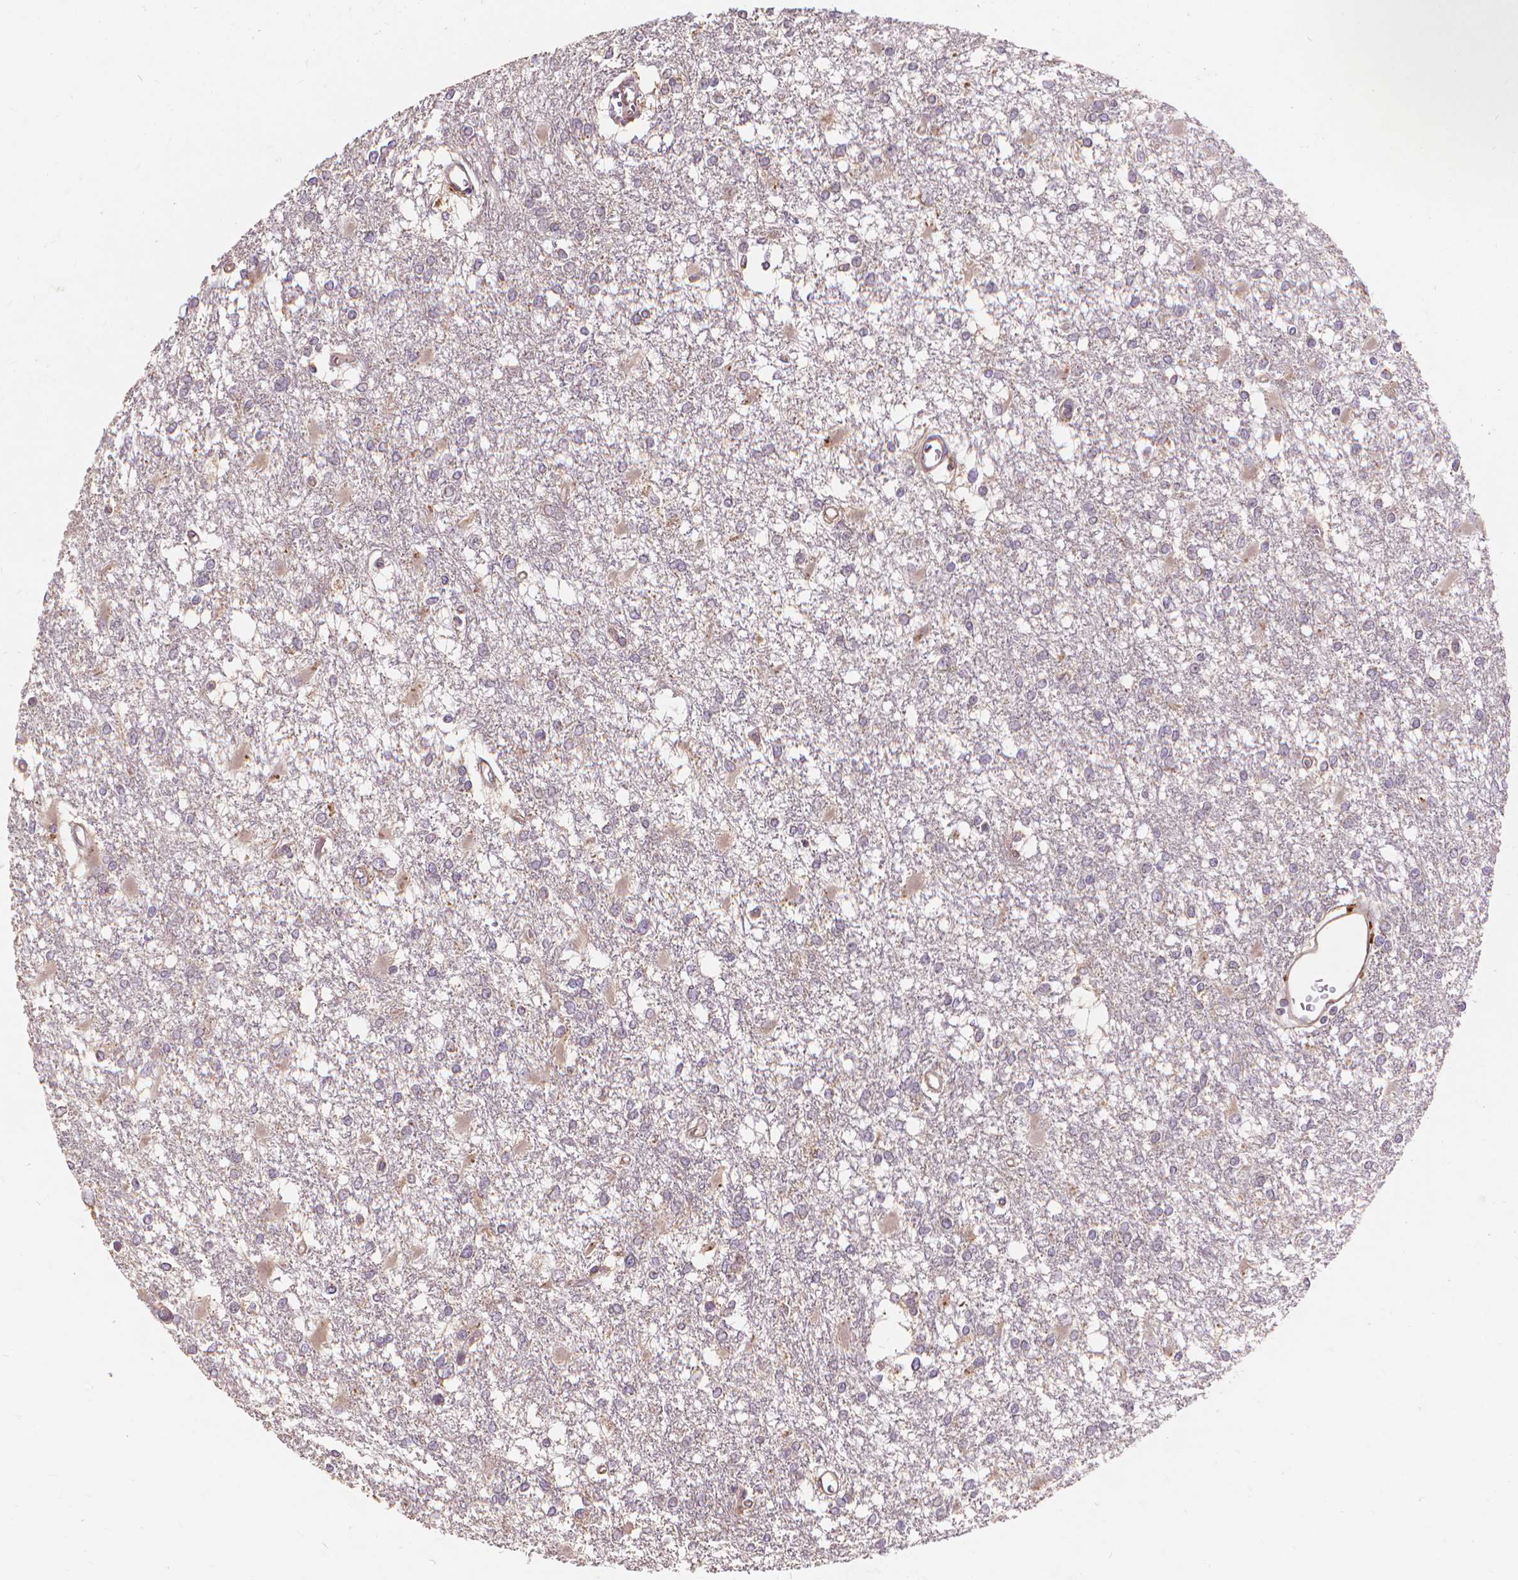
{"staining": {"intensity": "weak", "quantity": "<25%", "location": "cytoplasmic/membranous"}, "tissue": "glioma", "cell_type": "Tumor cells", "image_type": "cancer", "snomed": [{"axis": "morphology", "description": "Glioma, malignant, High grade"}, {"axis": "topography", "description": "Cerebral cortex"}], "caption": "This photomicrograph is of malignant glioma (high-grade) stained with immunohistochemistry (IHC) to label a protein in brown with the nuclei are counter-stained blue. There is no positivity in tumor cells. (DAB (3,3'-diaminobenzidine) immunohistochemistry (IHC) visualized using brightfield microscopy, high magnification).", "gene": "TAB2", "patient": {"sex": "male", "age": 79}}